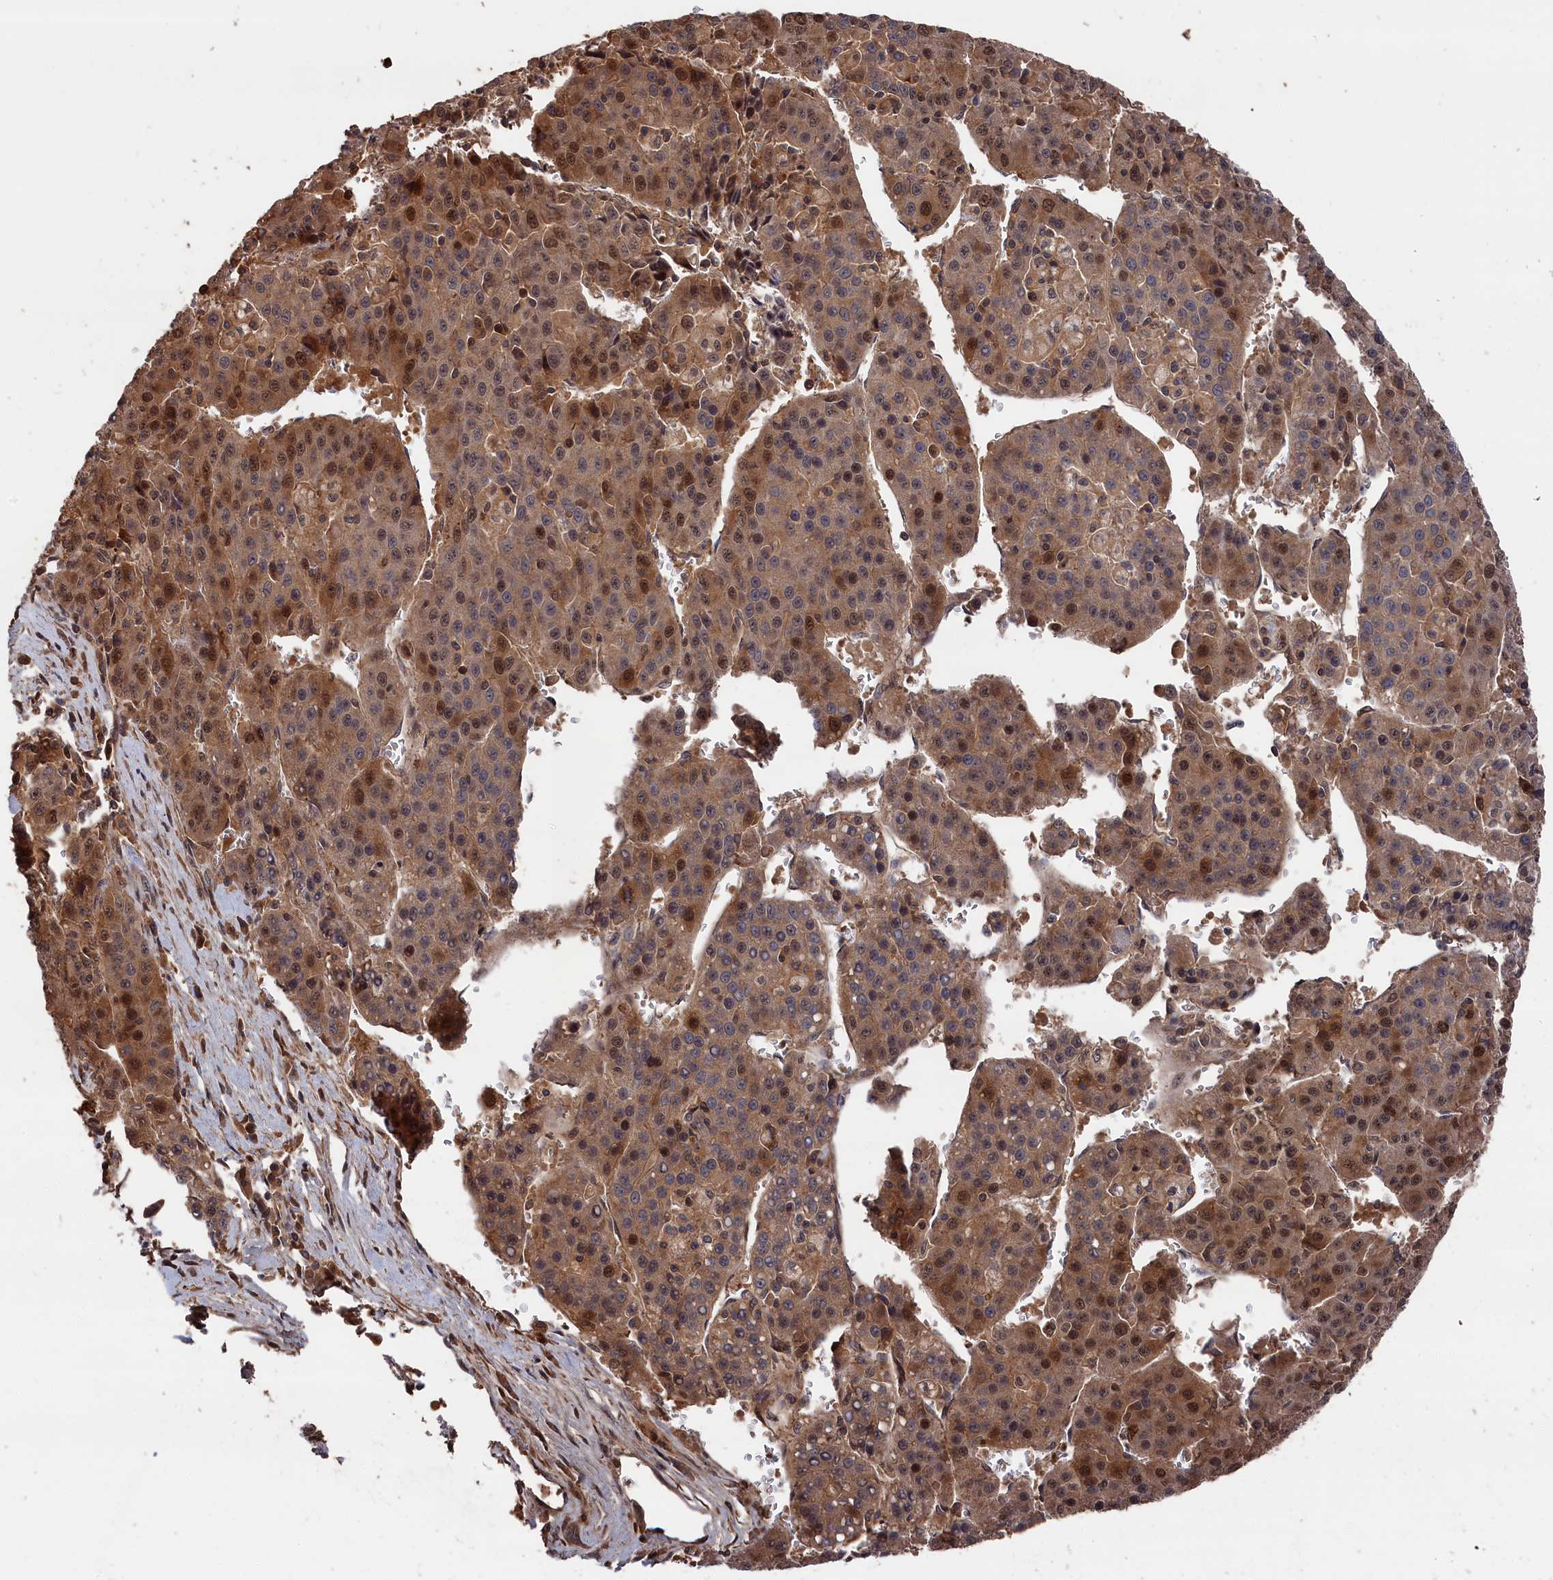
{"staining": {"intensity": "moderate", "quantity": ">75%", "location": "cytoplasmic/membranous,nuclear"}, "tissue": "liver cancer", "cell_type": "Tumor cells", "image_type": "cancer", "snomed": [{"axis": "morphology", "description": "Carcinoma, Hepatocellular, NOS"}, {"axis": "topography", "description": "Liver"}], "caption": "An immunohistochemistry (IHC) photomicrograph of neoplastic tissue is shown. Protein staining in brown highlights moderate cytoplasmic/membranous and nuclear positivity in liver hepatocellular carcinoma within tumor cells.", "gene": "RMI2", "patient": {"sex": "female", "age": 53}}